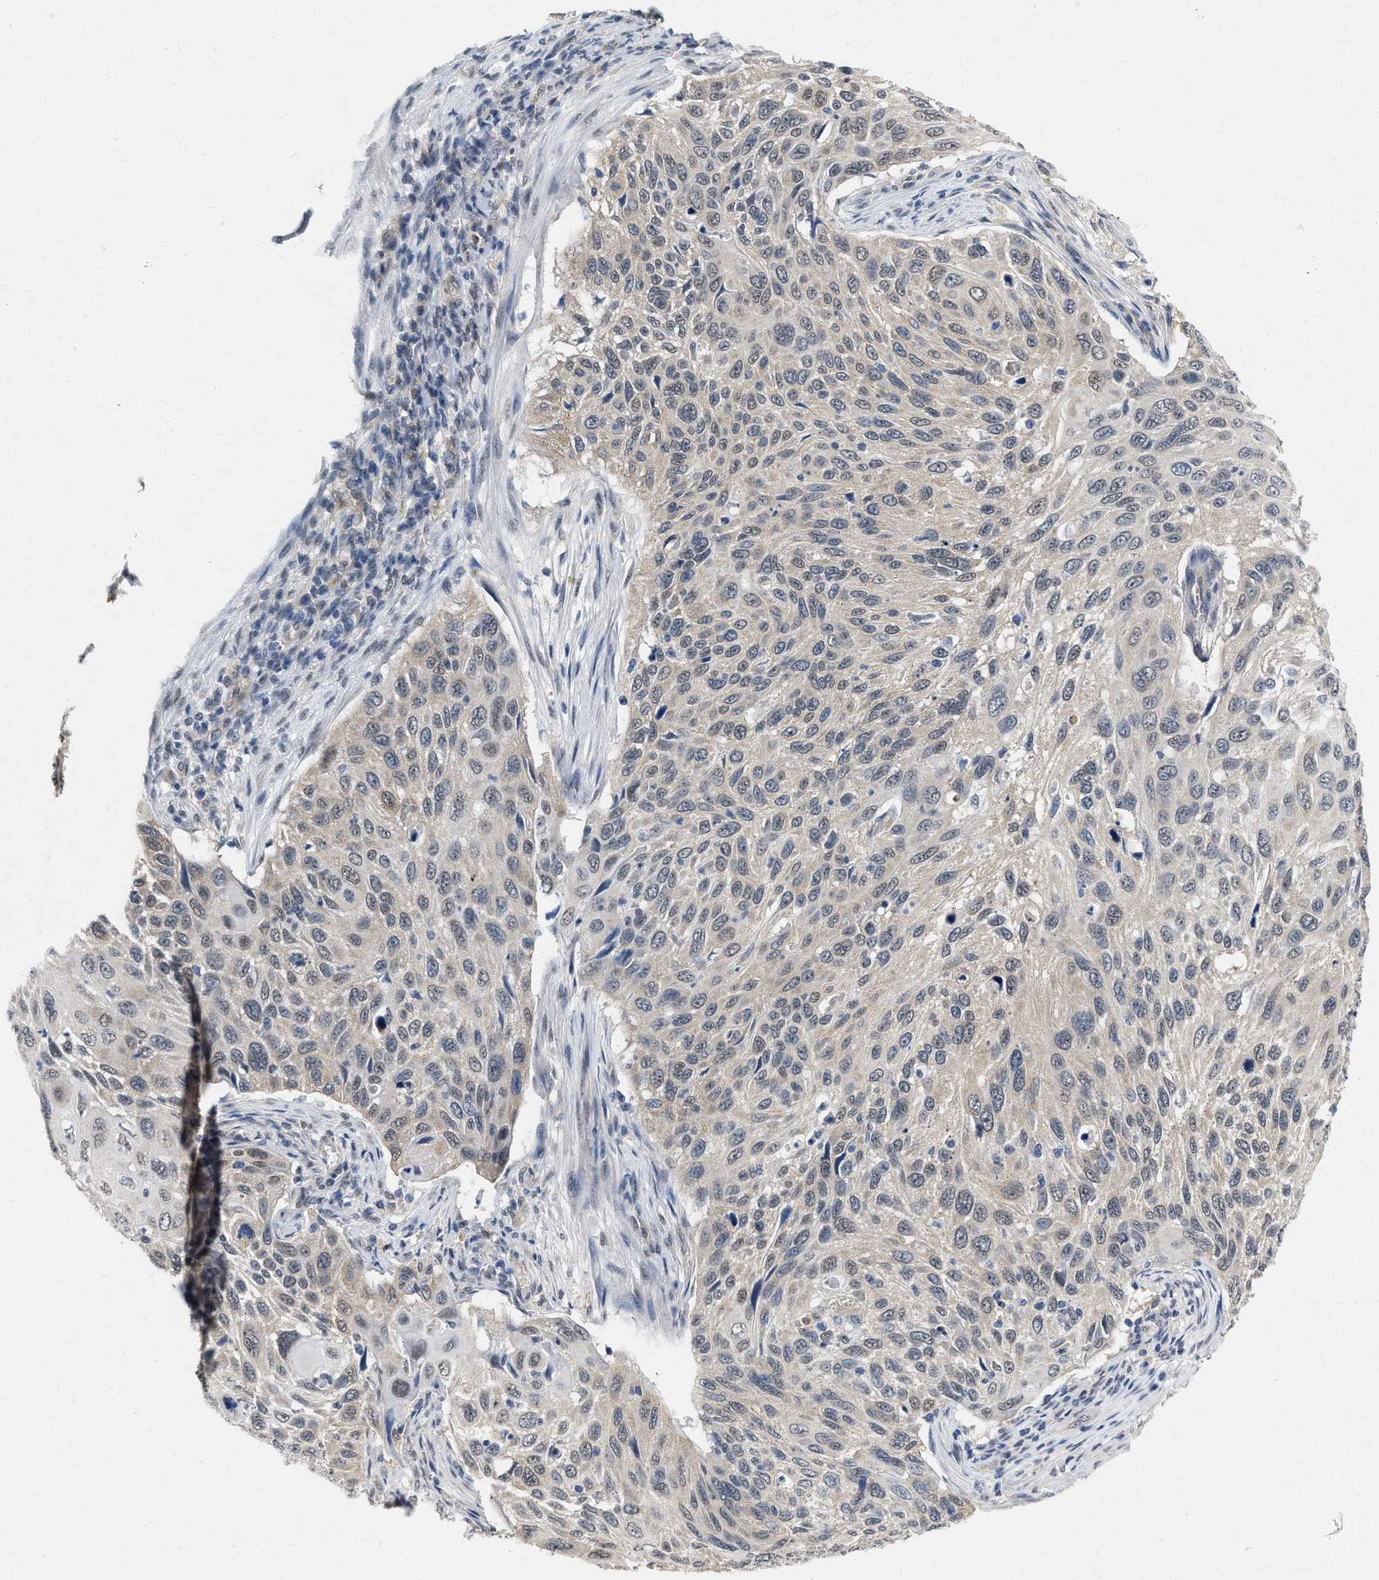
{"staining": {"intensity": "negative", "quantity": "none", "location": "none"}, "tissue": "cervical cancer", "cell_type": "Tumor cells", "image_type": "cancer", "snomed": [{"axis": "morphology", "description": "Squamous cell carcinoma, NOS"}, {"axis": "topography", "description": "Cervix"}], "caption": "A micrograph of cervical cancer (squamous cell carcinoma) stained for a protein shows no brown staining in tumor cells.", "gene": "RUVBL1", "patient": {"sex": "female", "age": 70}}